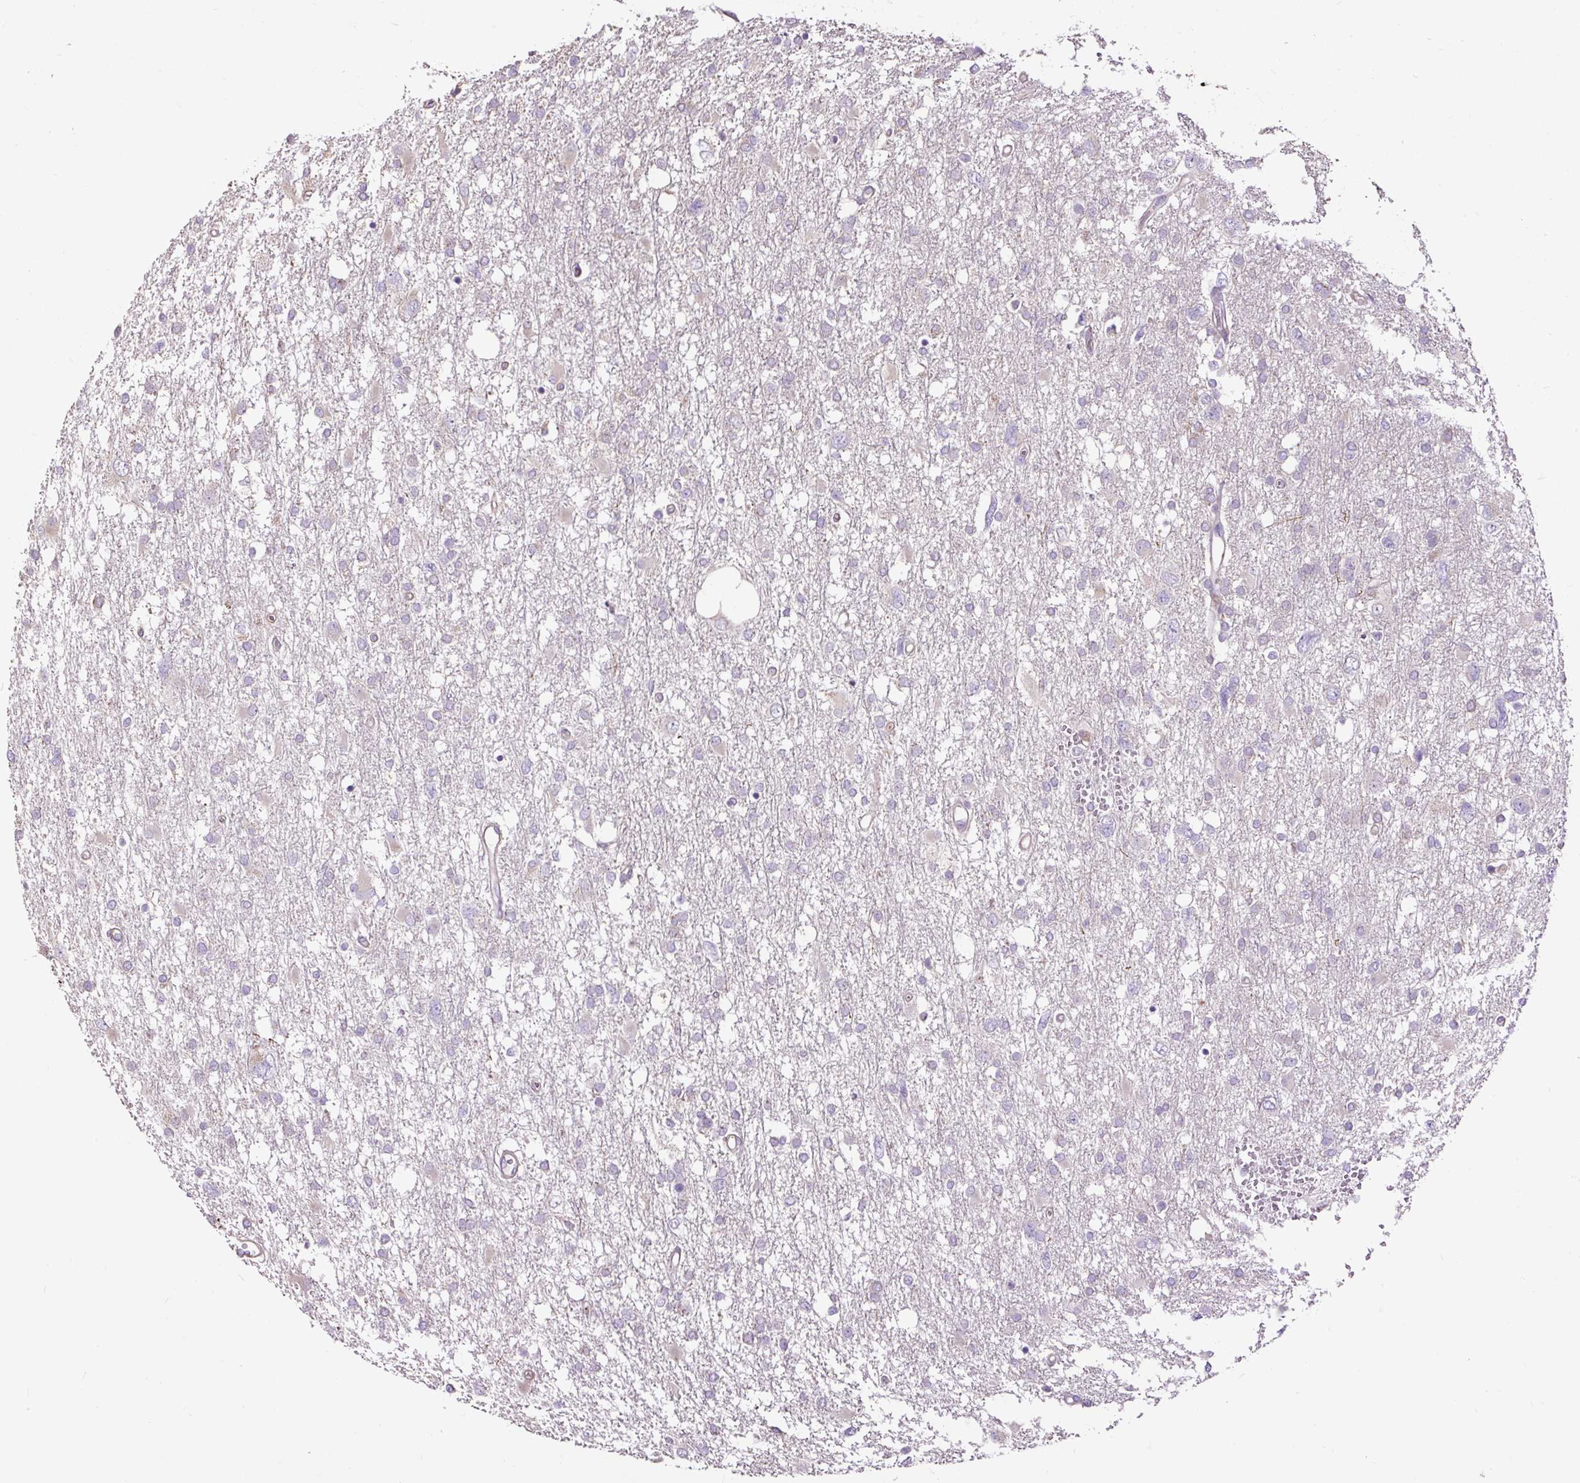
{"staining": {"intensity": "negative", "quantity": "none", "location": "none"}, "tissue": "glioma", "cell_type": "Tumor cells", "image_type": "cancer", "snomed": [{"axis": "morphology", "description": "Glioma, malignant, High grade"}, {"axis": "topography", "description": "Brain"}], "caption": "Immunohistochemistry (IHC) micrograph of neoplastic tissue: human malignant glioma (high-grade) stained with DAB exhibits no significant protein positivity in tumor cells.", "gene": "PDIA2", "patient": {"sex": "male", "age": 61}}